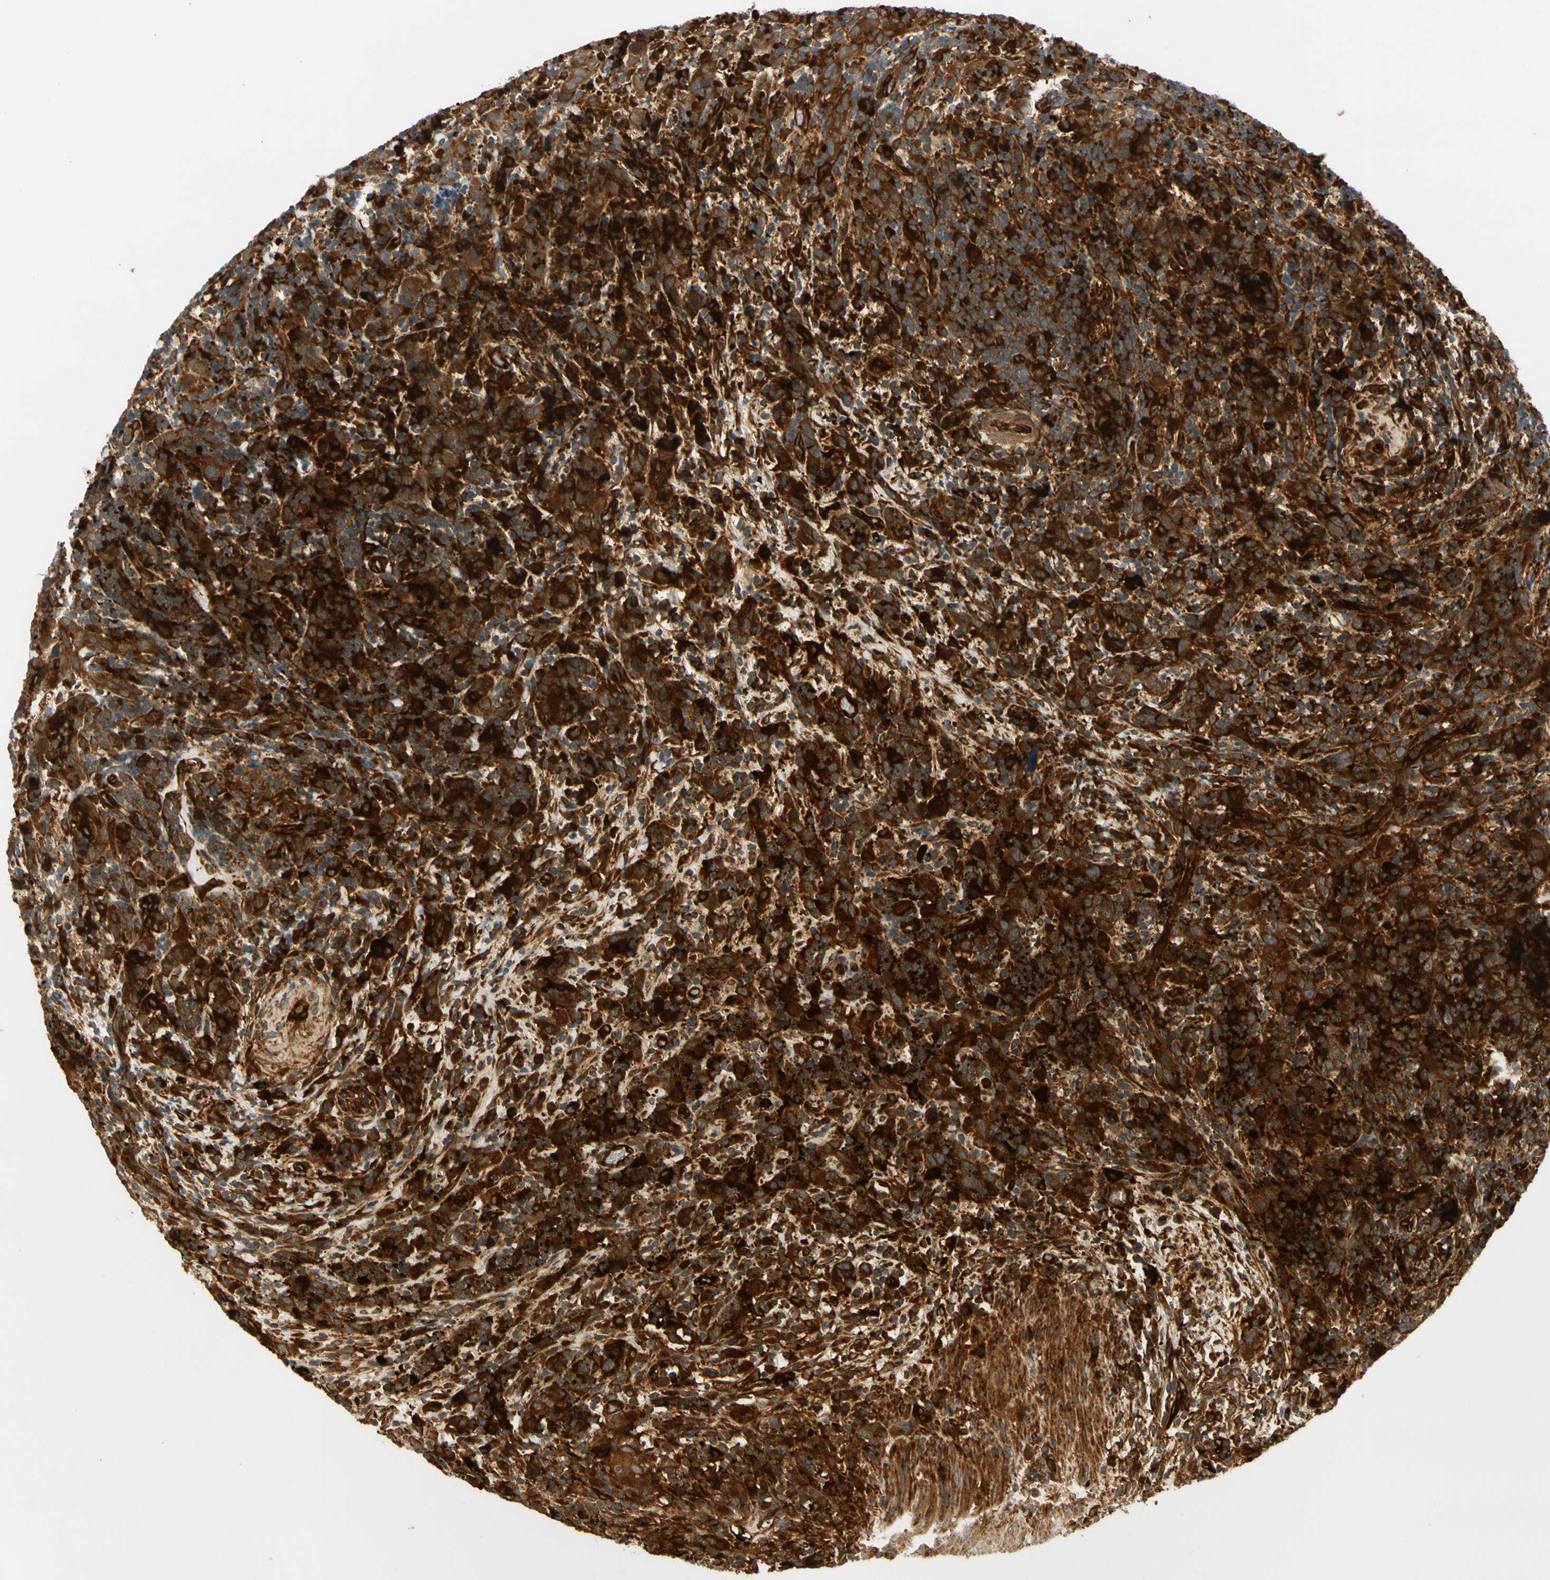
{"staining": {"intensity": "strong", "quantity": ">75%", "location": "cytoplasmic/membranous"}, "tissue": "urothelial cancer", "cell_type": "Tumor cells", "image_type": "cancer", "snomed": [{"axis": "morphology", "description": "Urothelial carcinoma, High grade"}, {"axis": "topography", "description": "Urinary bladder"}], "caption": "High-power microscopy captured an immunohistochemistry image of urothelial cancer, revealing strong cytoplasmic/membranous expression in about >75% of tumor cells.", "gene": "PARP14", "patient": {"sex": "male", "age": 61}}